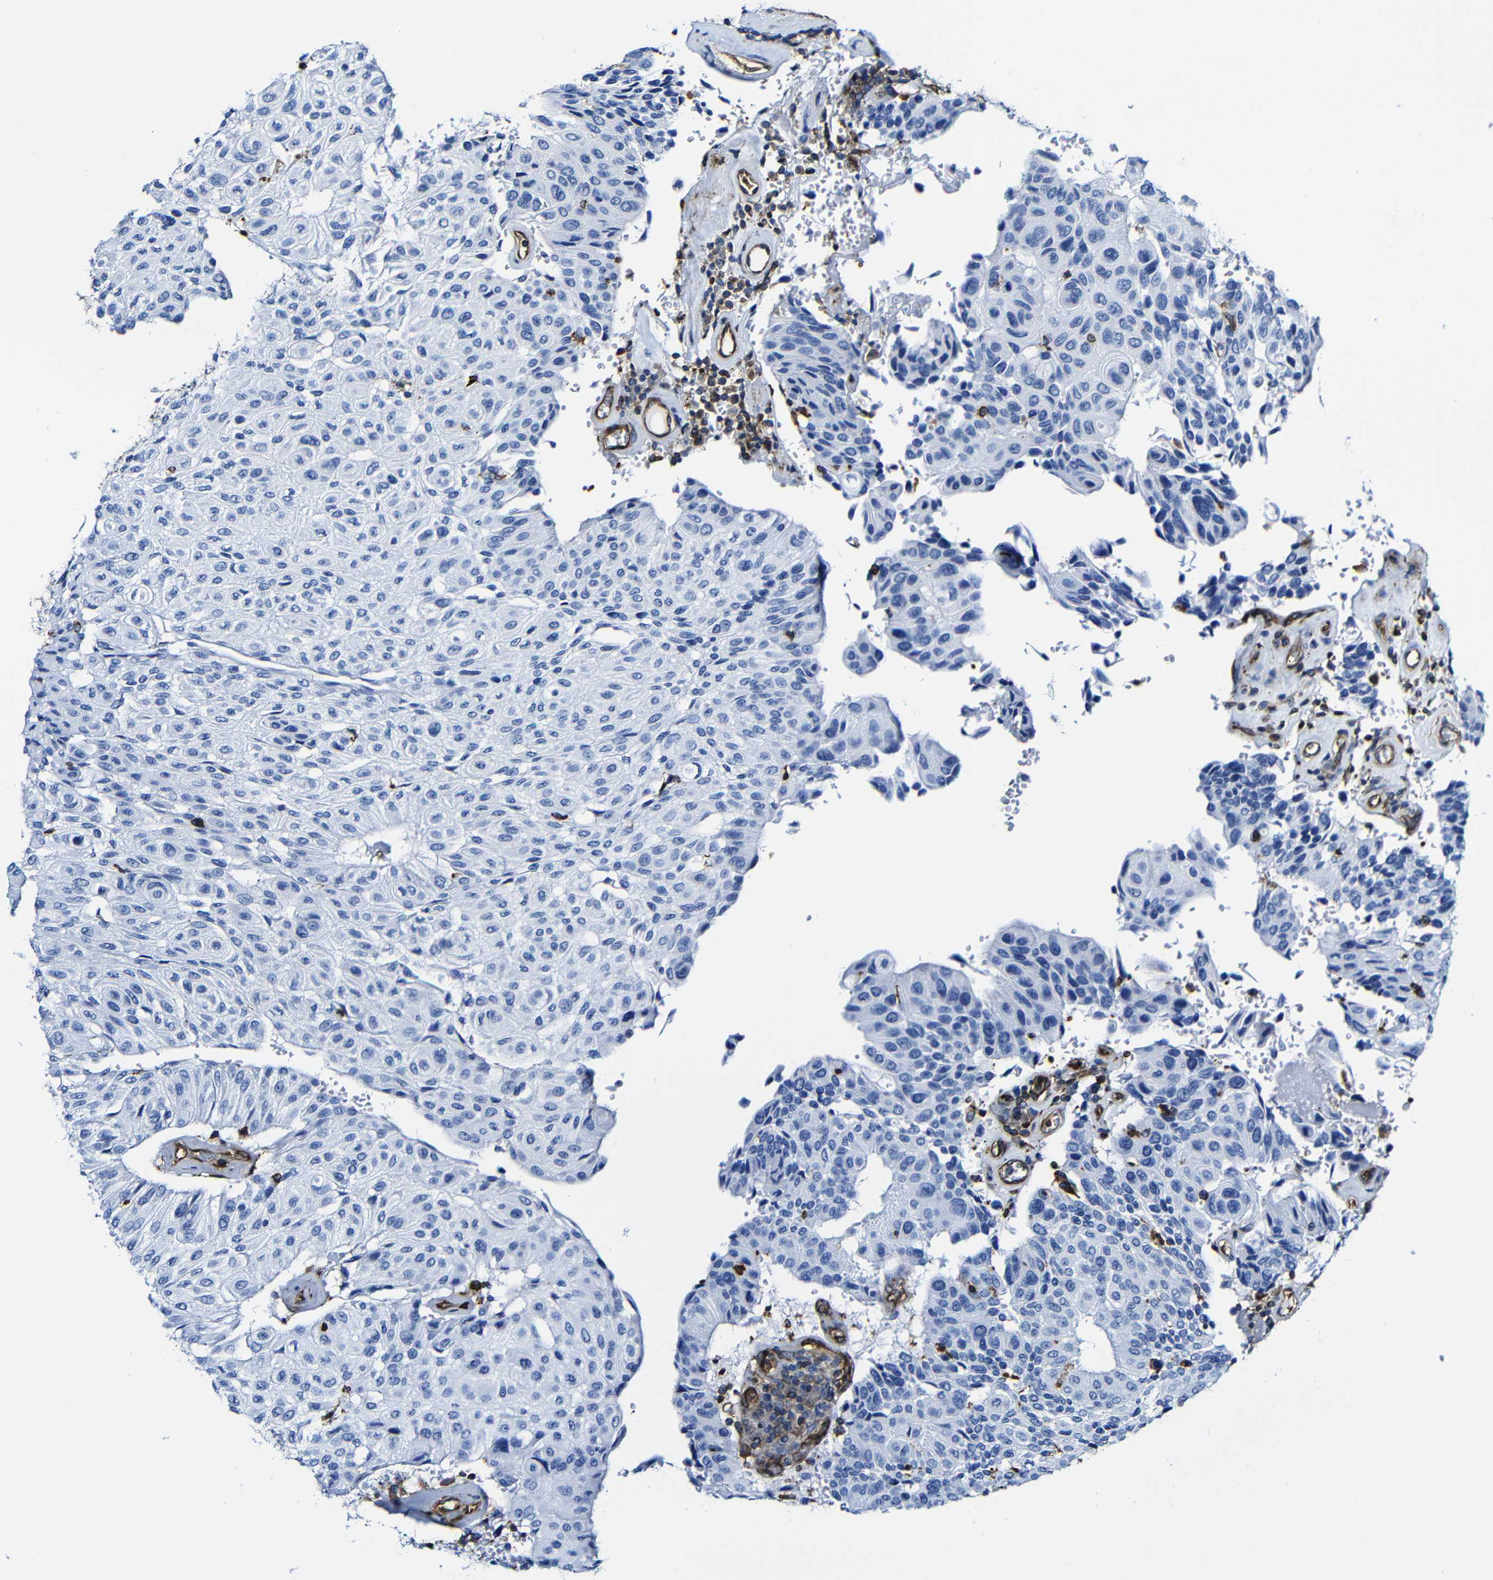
{"staining": {"intensity": "negative", "quantity": "none", "location": "none"}, "tissue": "urothelial cancer", "cell_type": "Tumor cells", "image_type": "cancer", "snomed": [{"axis": "morphology", "description": "Urothelial carcinoma, High grade"}, {"axis": "topography", "description": "Urinary bladder"}], "caption": "A high-resolution photomicrograph shows IHC staining of high-grade urothelial carcinoma, which shows no significant staining in tumor cells.", "gene": "MSN", "patient": {"sex": "male", "age": 66}}